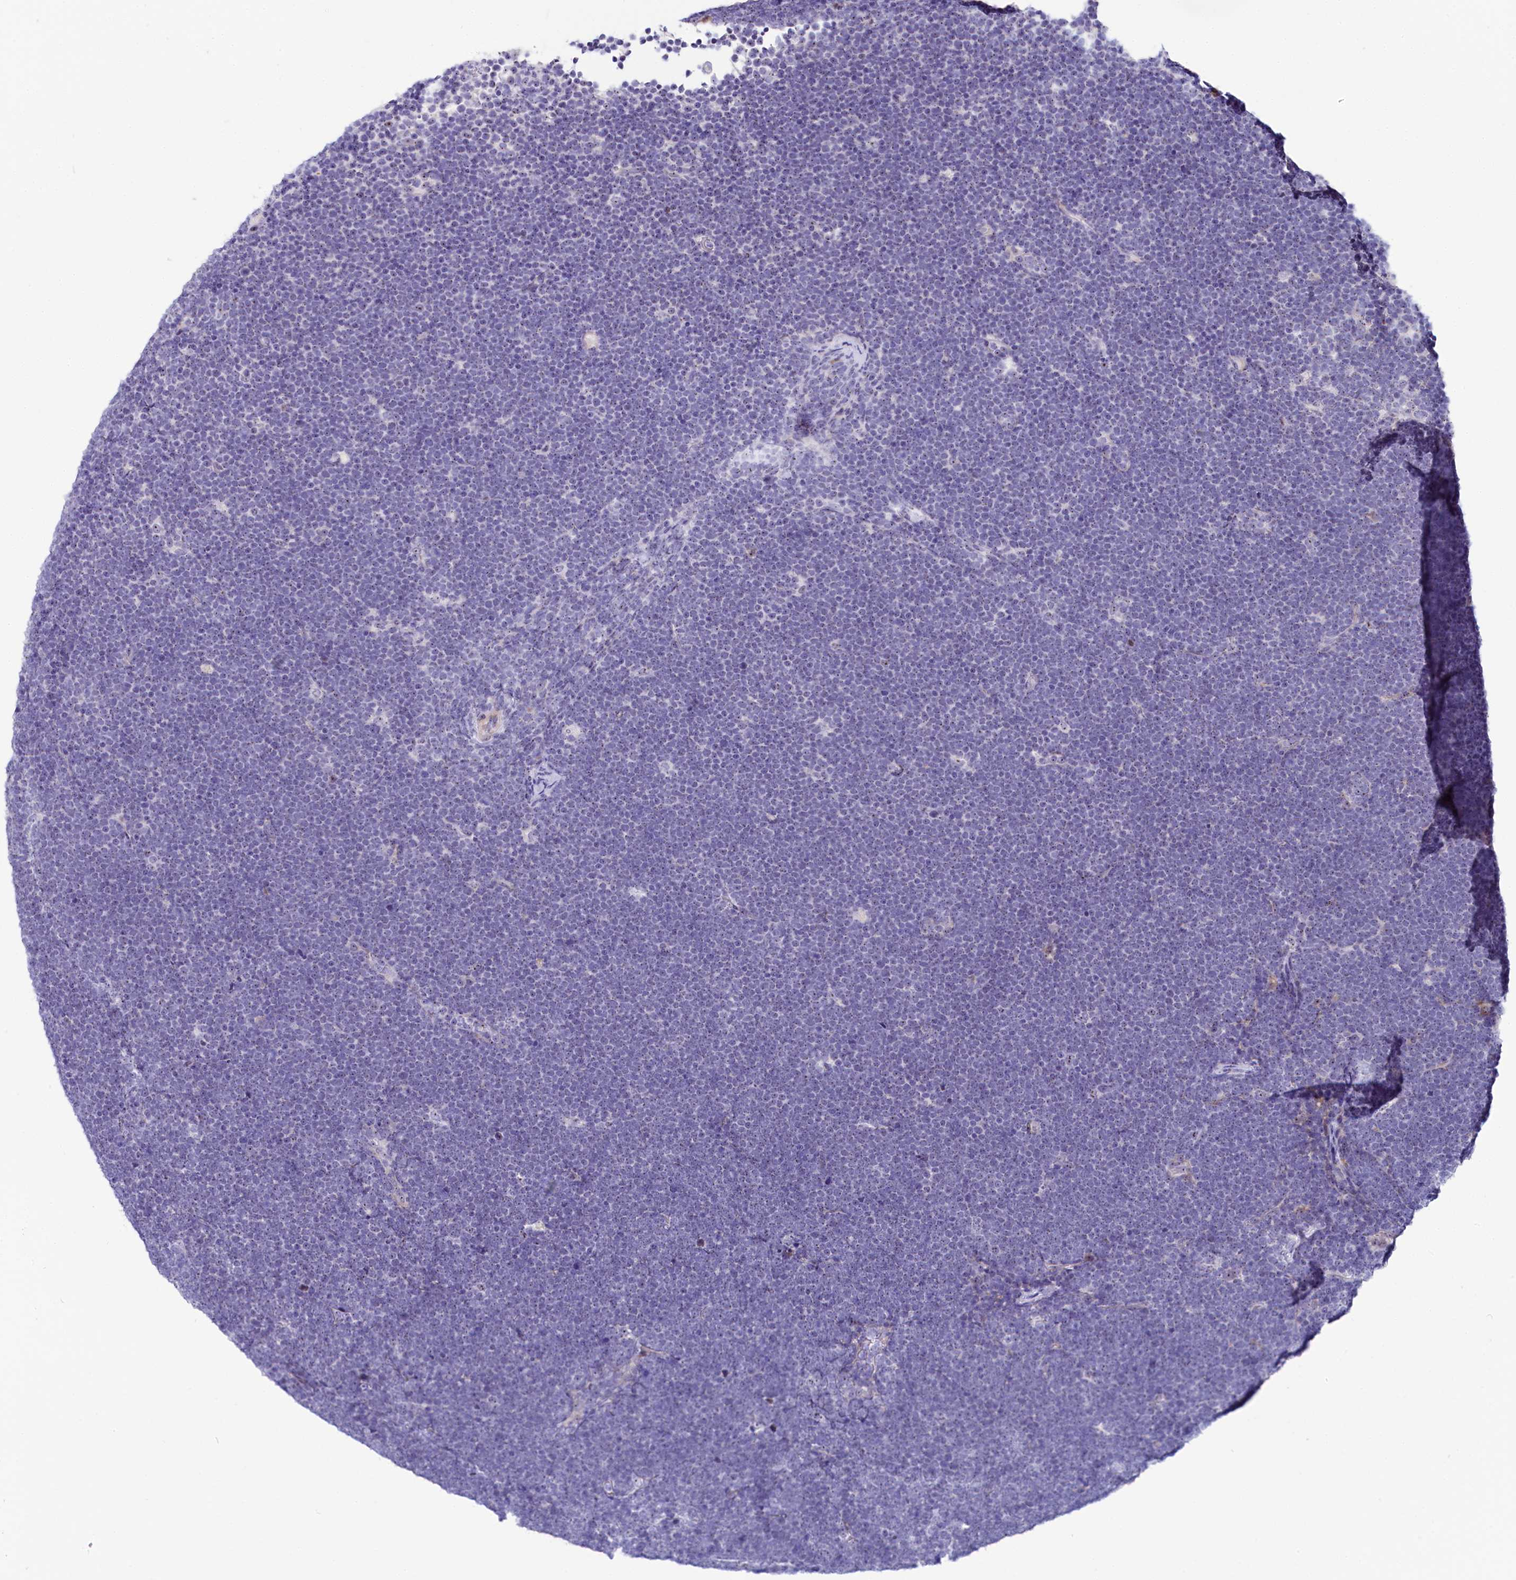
{"staining": {"intensity": "negative", "quantity": "none", "location": "none"}, "tissue": "lymphoma", "cell_type": "Tumor cells", "image_type": "cancer", "snomed": [{"axis": "morphology", "description": "Malignant lymphoma, non-Hodgkin's type, High grade"}, {"axis": "topography", "description": "Lymph node"}], "caption": "A photomicrograph of malignant lymphoma, non-Hodgkin's type (high-grade) stained for a protein displays no brown staining in tumor cells.", "gene": "TCOF1", "patient": {"sex": "male", "age": 13}}